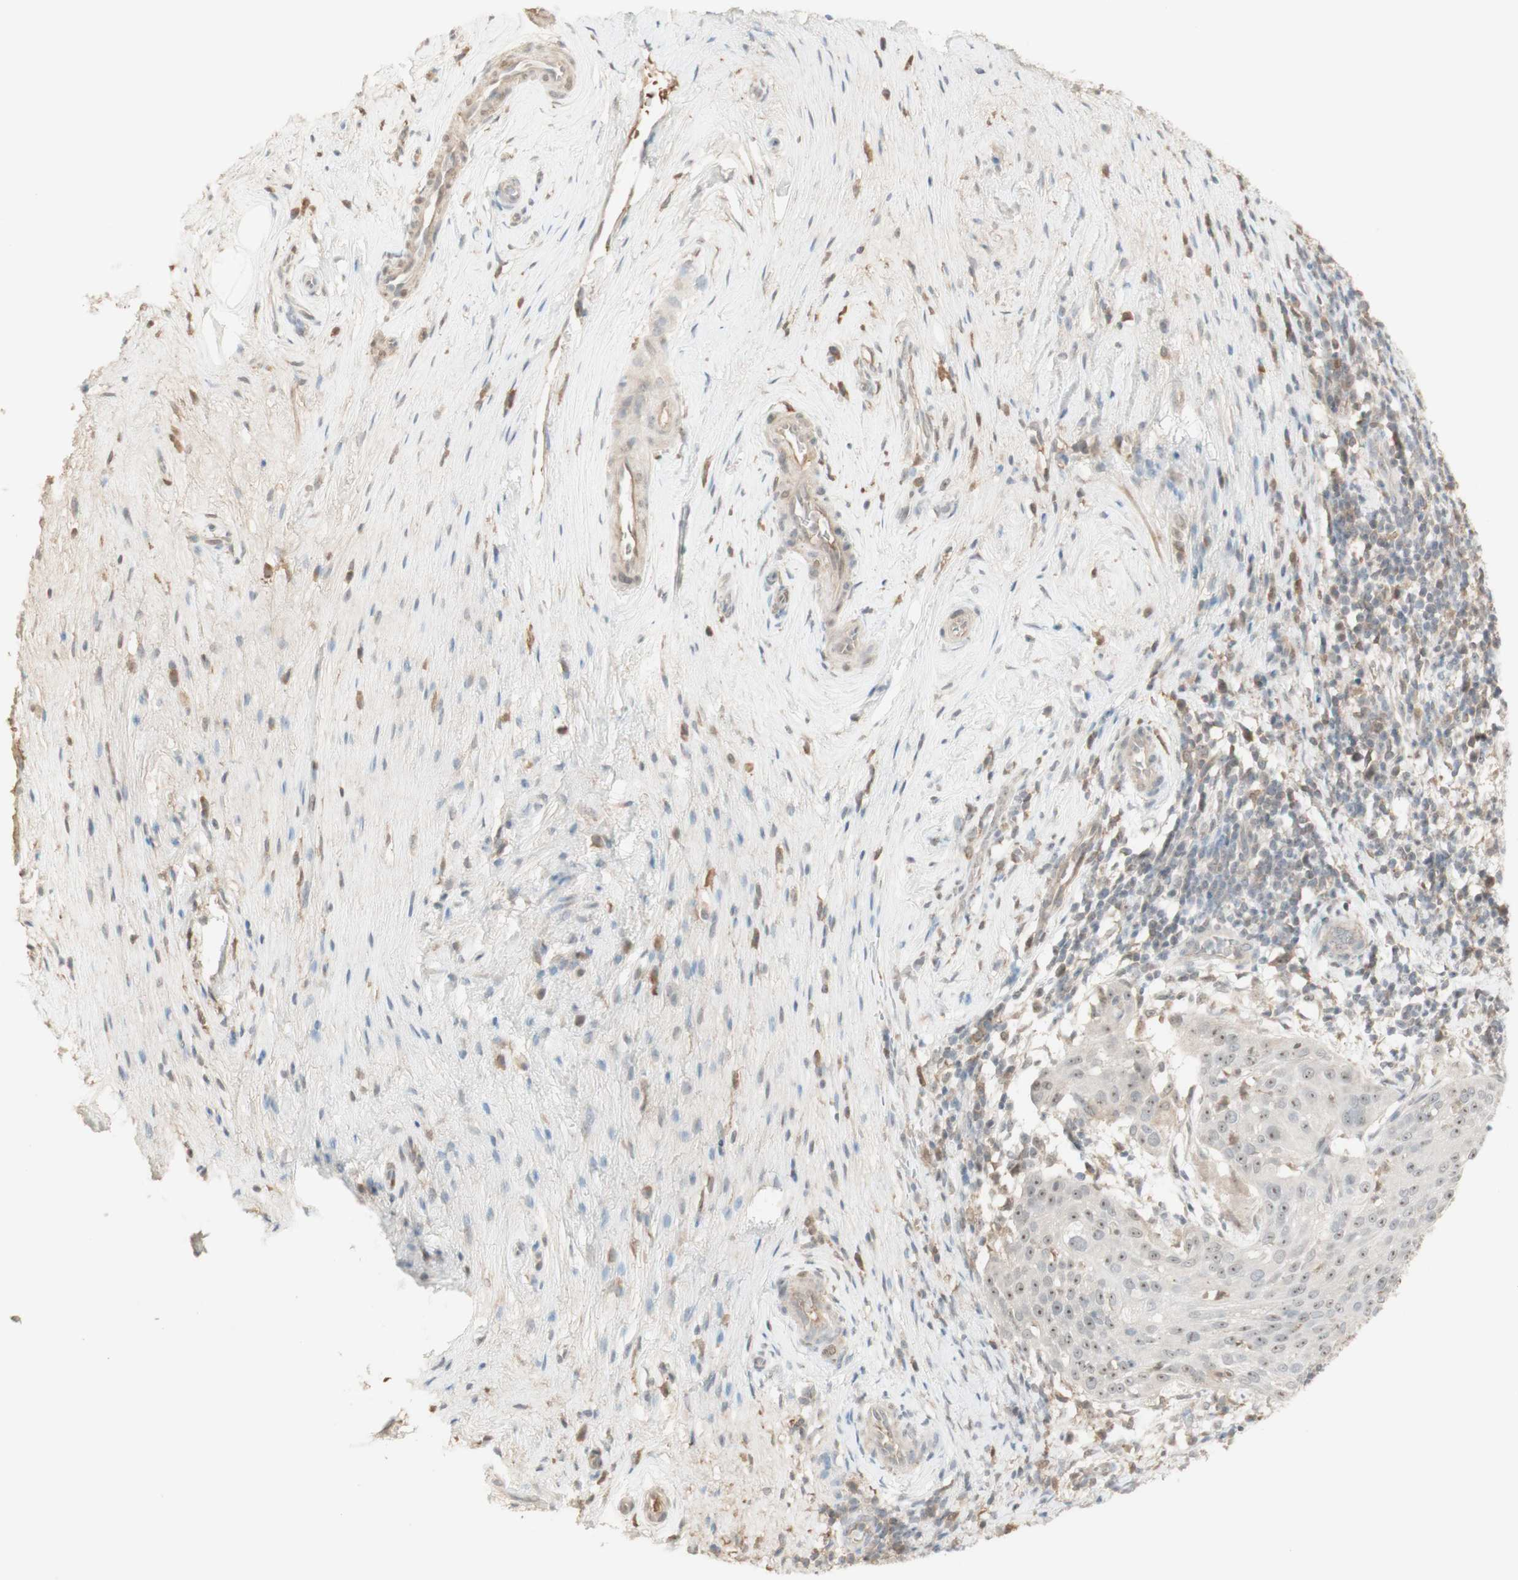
{"staining": {"intensity": "weak", "quantity": ">75%", "location": "none"}, "tissue": "cervical cancer", "cell_type": "Tumor cells", "image_type": "cancer", "snomed": [{"axis": "morphology", "description": "Squamous cell carcinoma, NOS"}, {"axis": "topography", "description": "Cervix"}], "caption": "Human squamous cell carcinoma (cervical) stained with a protein marker reveals weak staining in tumor cells.", "gene": "PLCD4", "patient": {"sex": "female", "age": 51}}